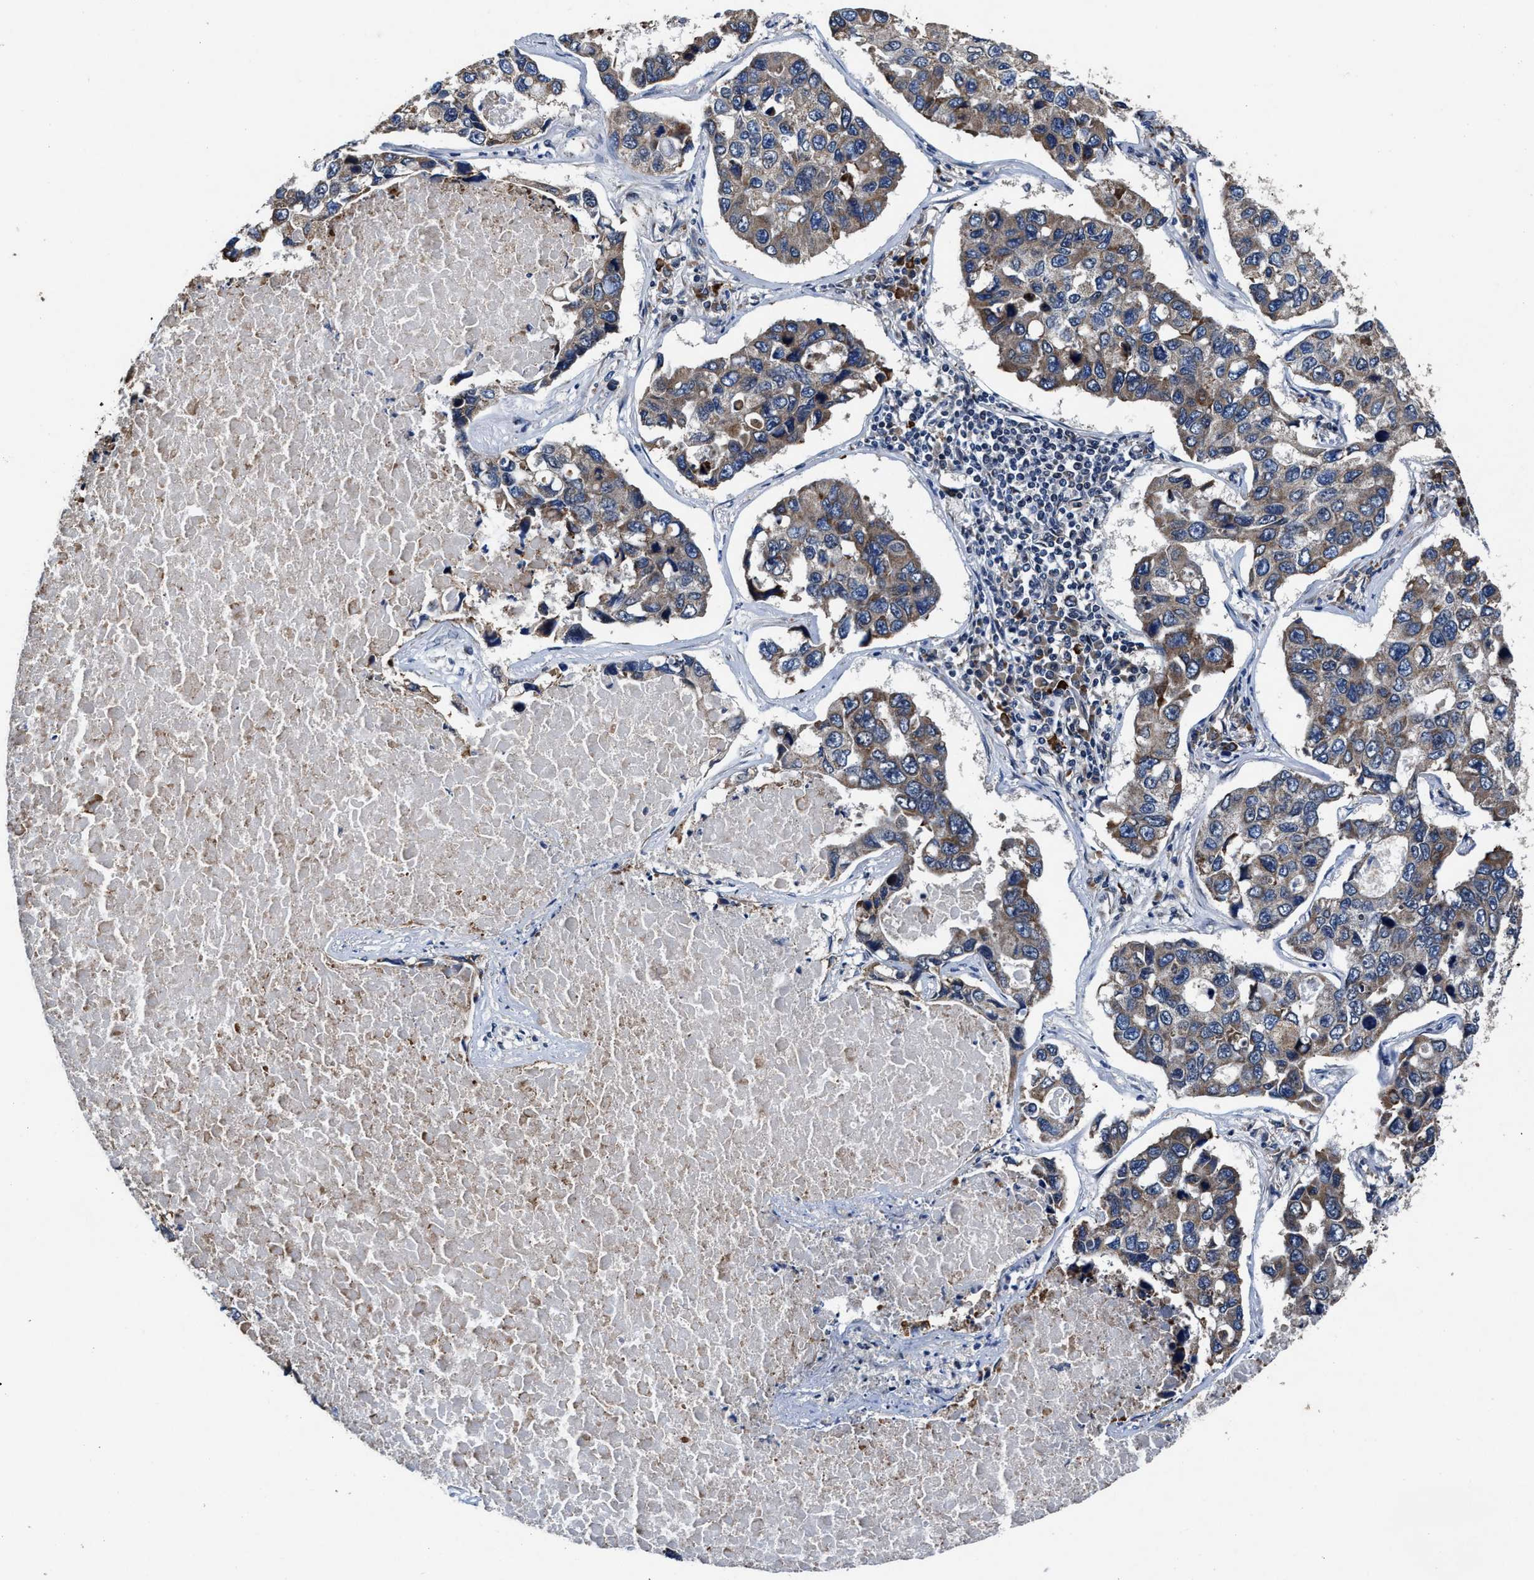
{"staining": {"intensity": "weak", "quantity": ">75%", "location": "cytoplasmic/membranous"}, "tissue": "lung cancer", "cell_type": "Tumor cells", "image_type": "cancer", "snomed": [{"axis": "morphology", "description": "Adenocarcinoma, NOS"}, {"axis": "topography", "description": "Lung"}], "caption": "Lung cancer (adenocarcinoma) stained with DAB IHC displays low levels of weak cytoplasmic/membranous expression in about >75% of tumor cells.", "gene": "TMEM53", "patient": {"sex": "male", "age": 64}}